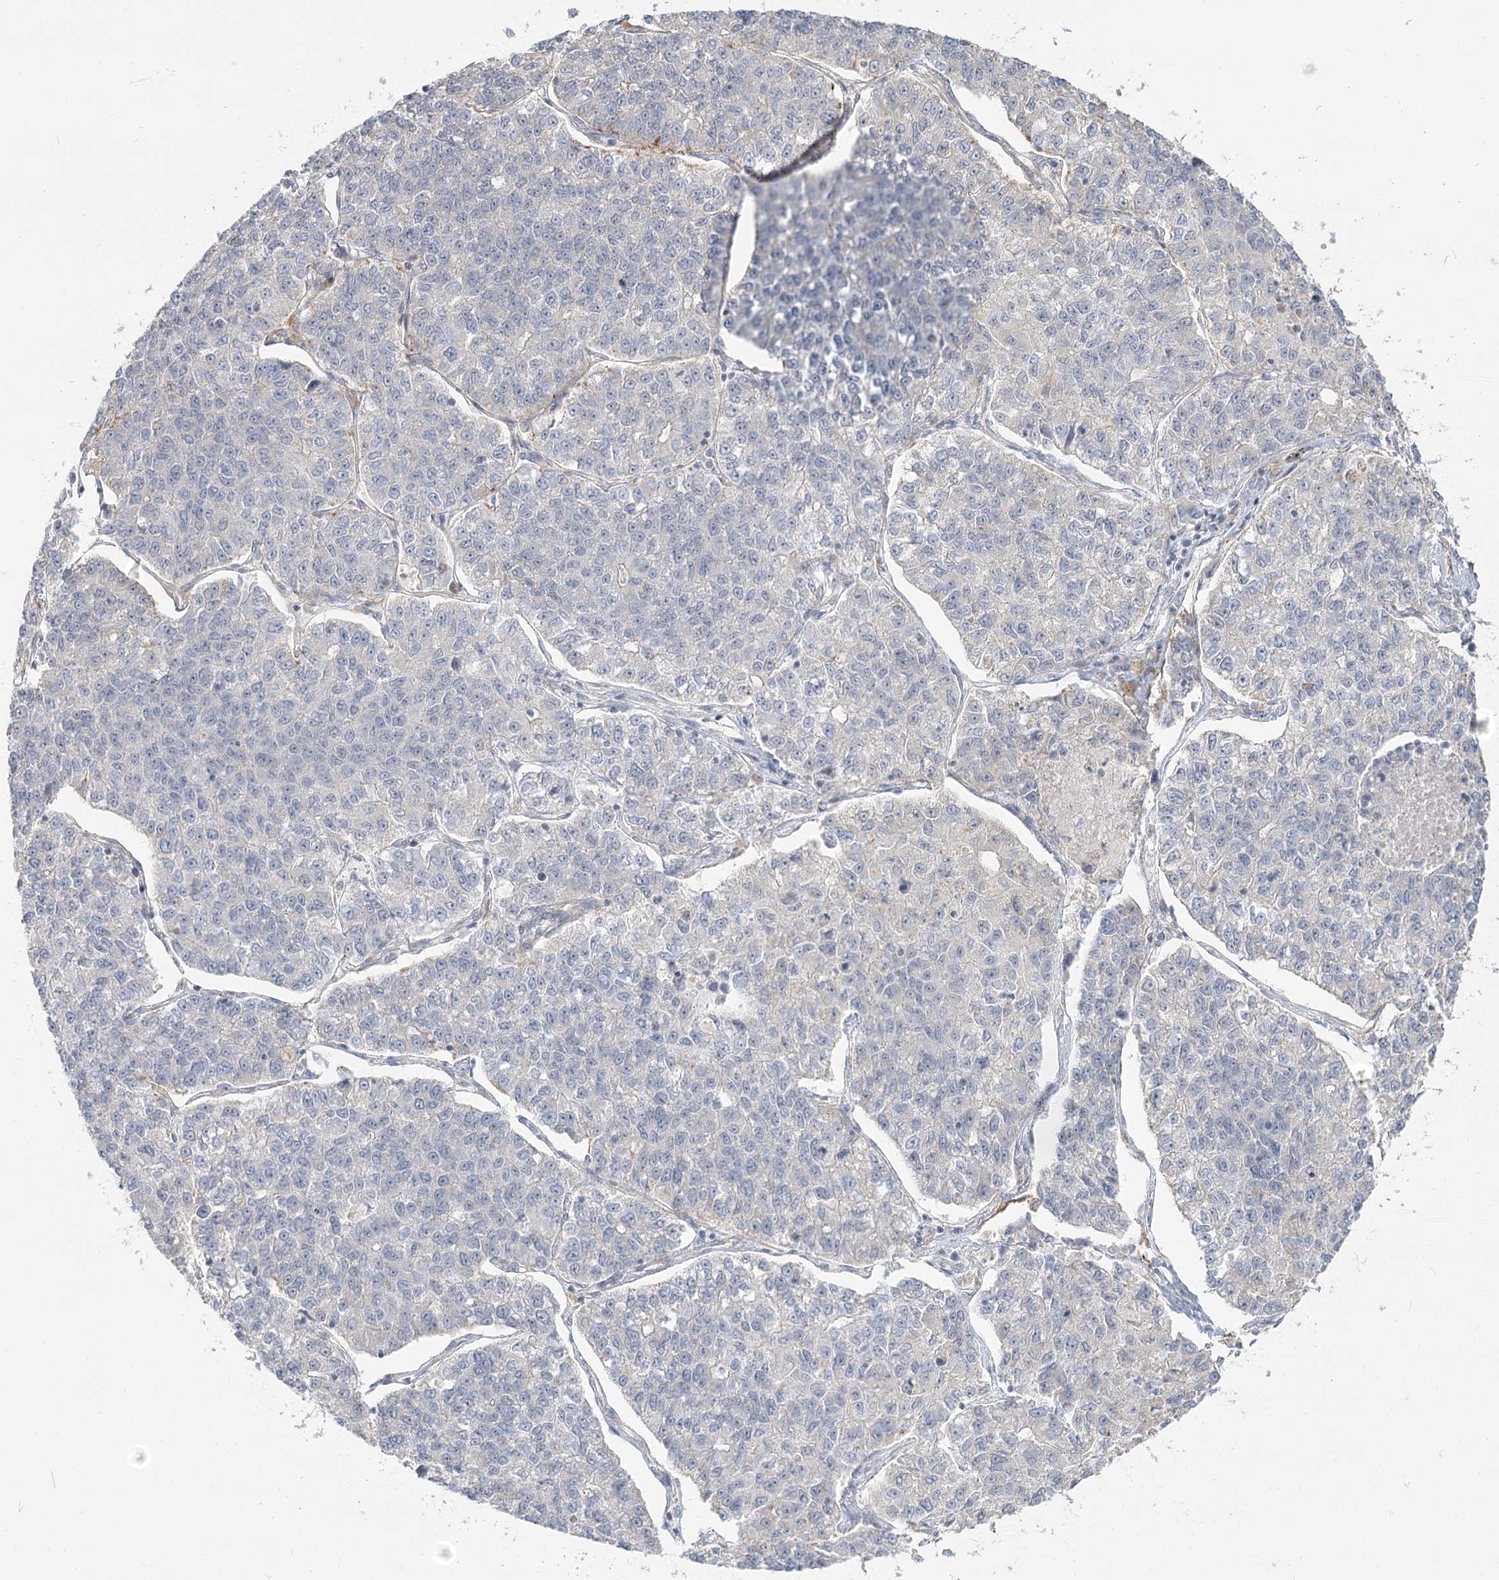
{"staining": {"intensity": "negative", "quantity": "none", "location": "none"}, "tissue": "lung cancer", "cell_type": "Tumor cells", "image_type": "cancer", "snomed": [{"axis": "morphology", "description": "Adenocarcinoma, NOS"}, {"axis": "topography", "description": "Lung"}], "caption": "Lung adenocarcinoma stained for a protein using IHC shows no positivity tumor cells.", "gene": "GUCY2C", "patient": {"sex": "male", "age": 49}}